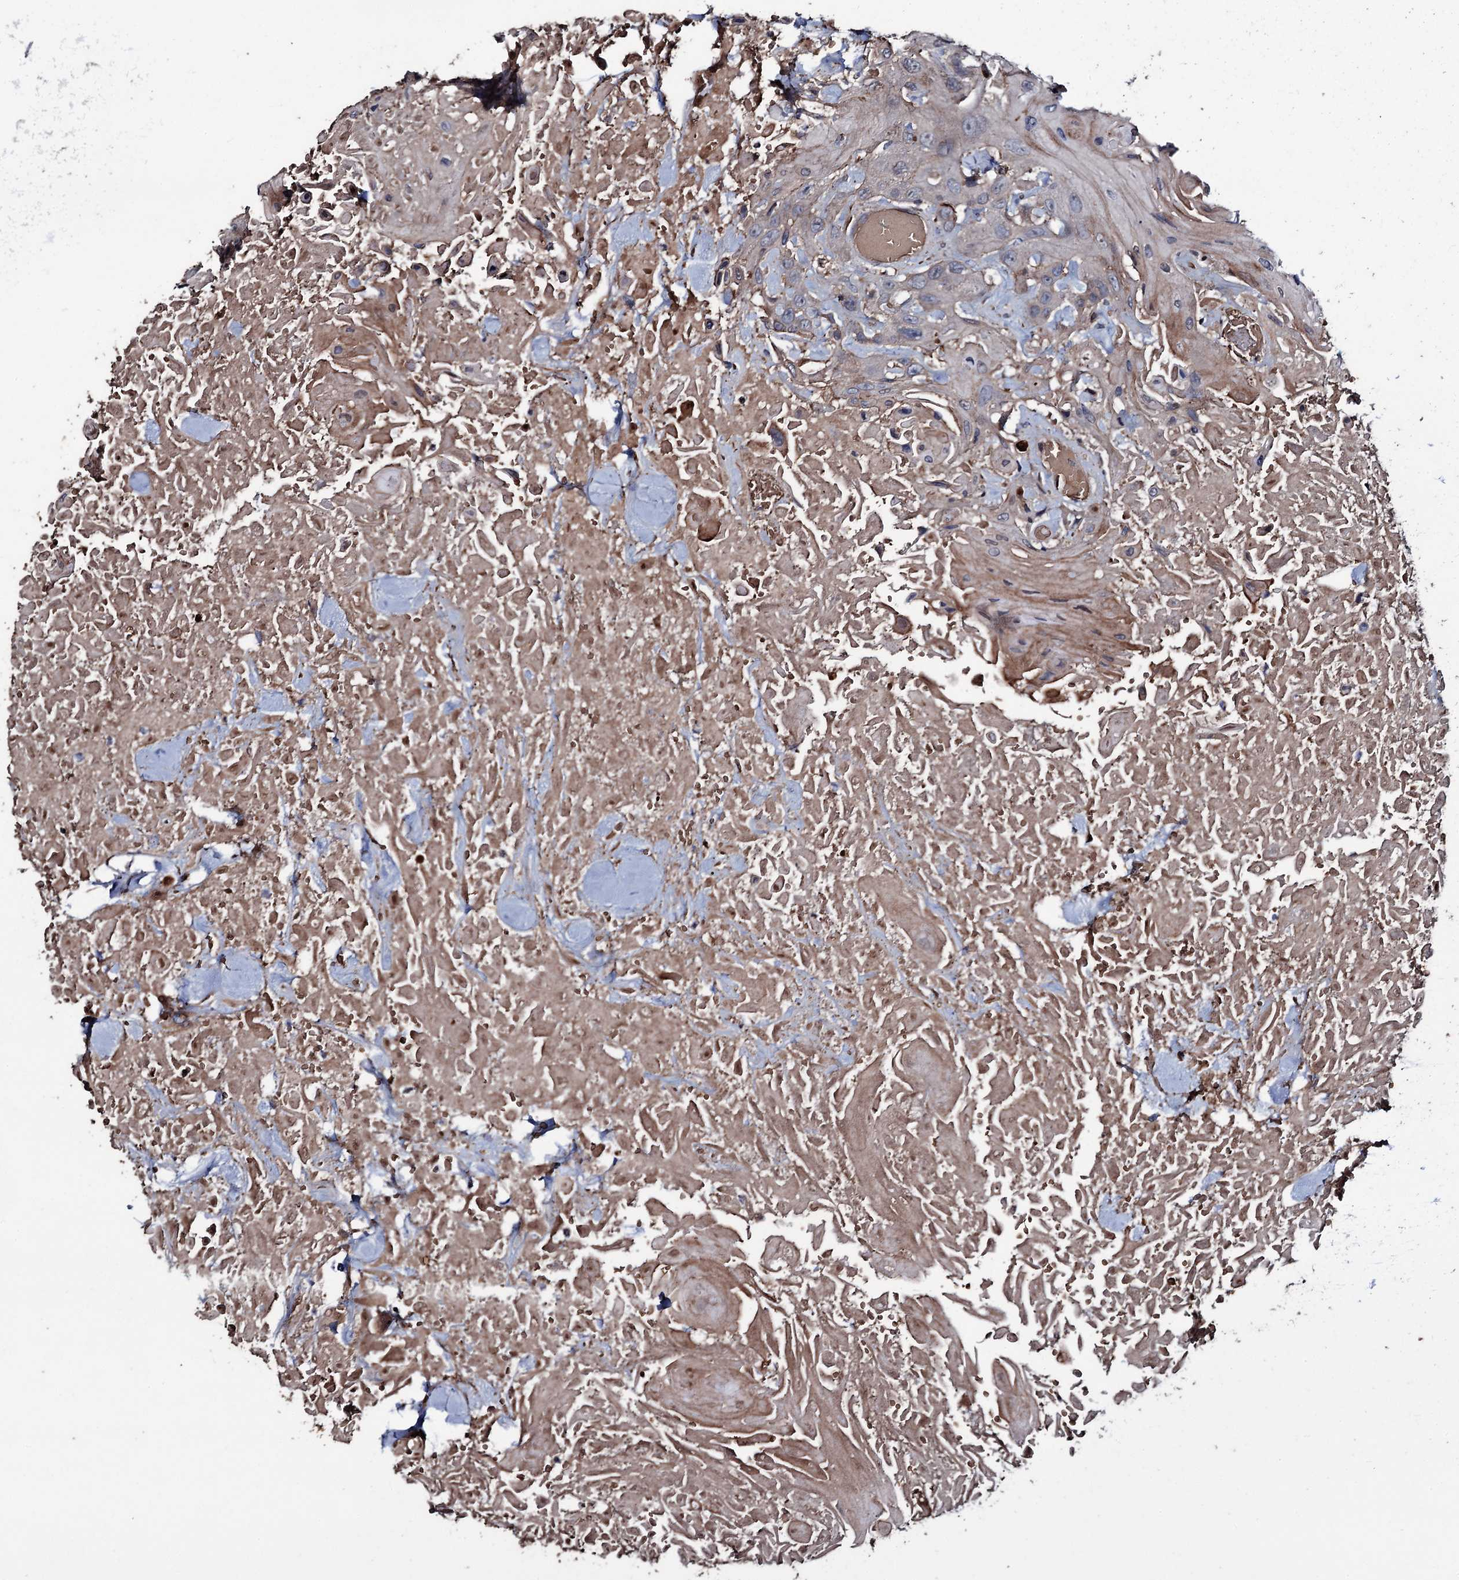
{"staining": {"intensity": "weak", "quantity": "<25%", "location": "cytoplasmic/membranous"}, "tissue": "head and neck cancer", "cell_type": "Tumor cells", "image_type": "cancer", "snomed": [{"axis": "morphology", "description": "Squamous cell carcinoma, NOS"}, {"axis": "topography", "description": "Head-Neck"}], "caption": "Micrograph shows no protein expression in tumor cells of squamous cell carcinoma (head and neck) tissue.", "gene": "ZSWIM8", "patient": {"sex": "male", "age": 81}}